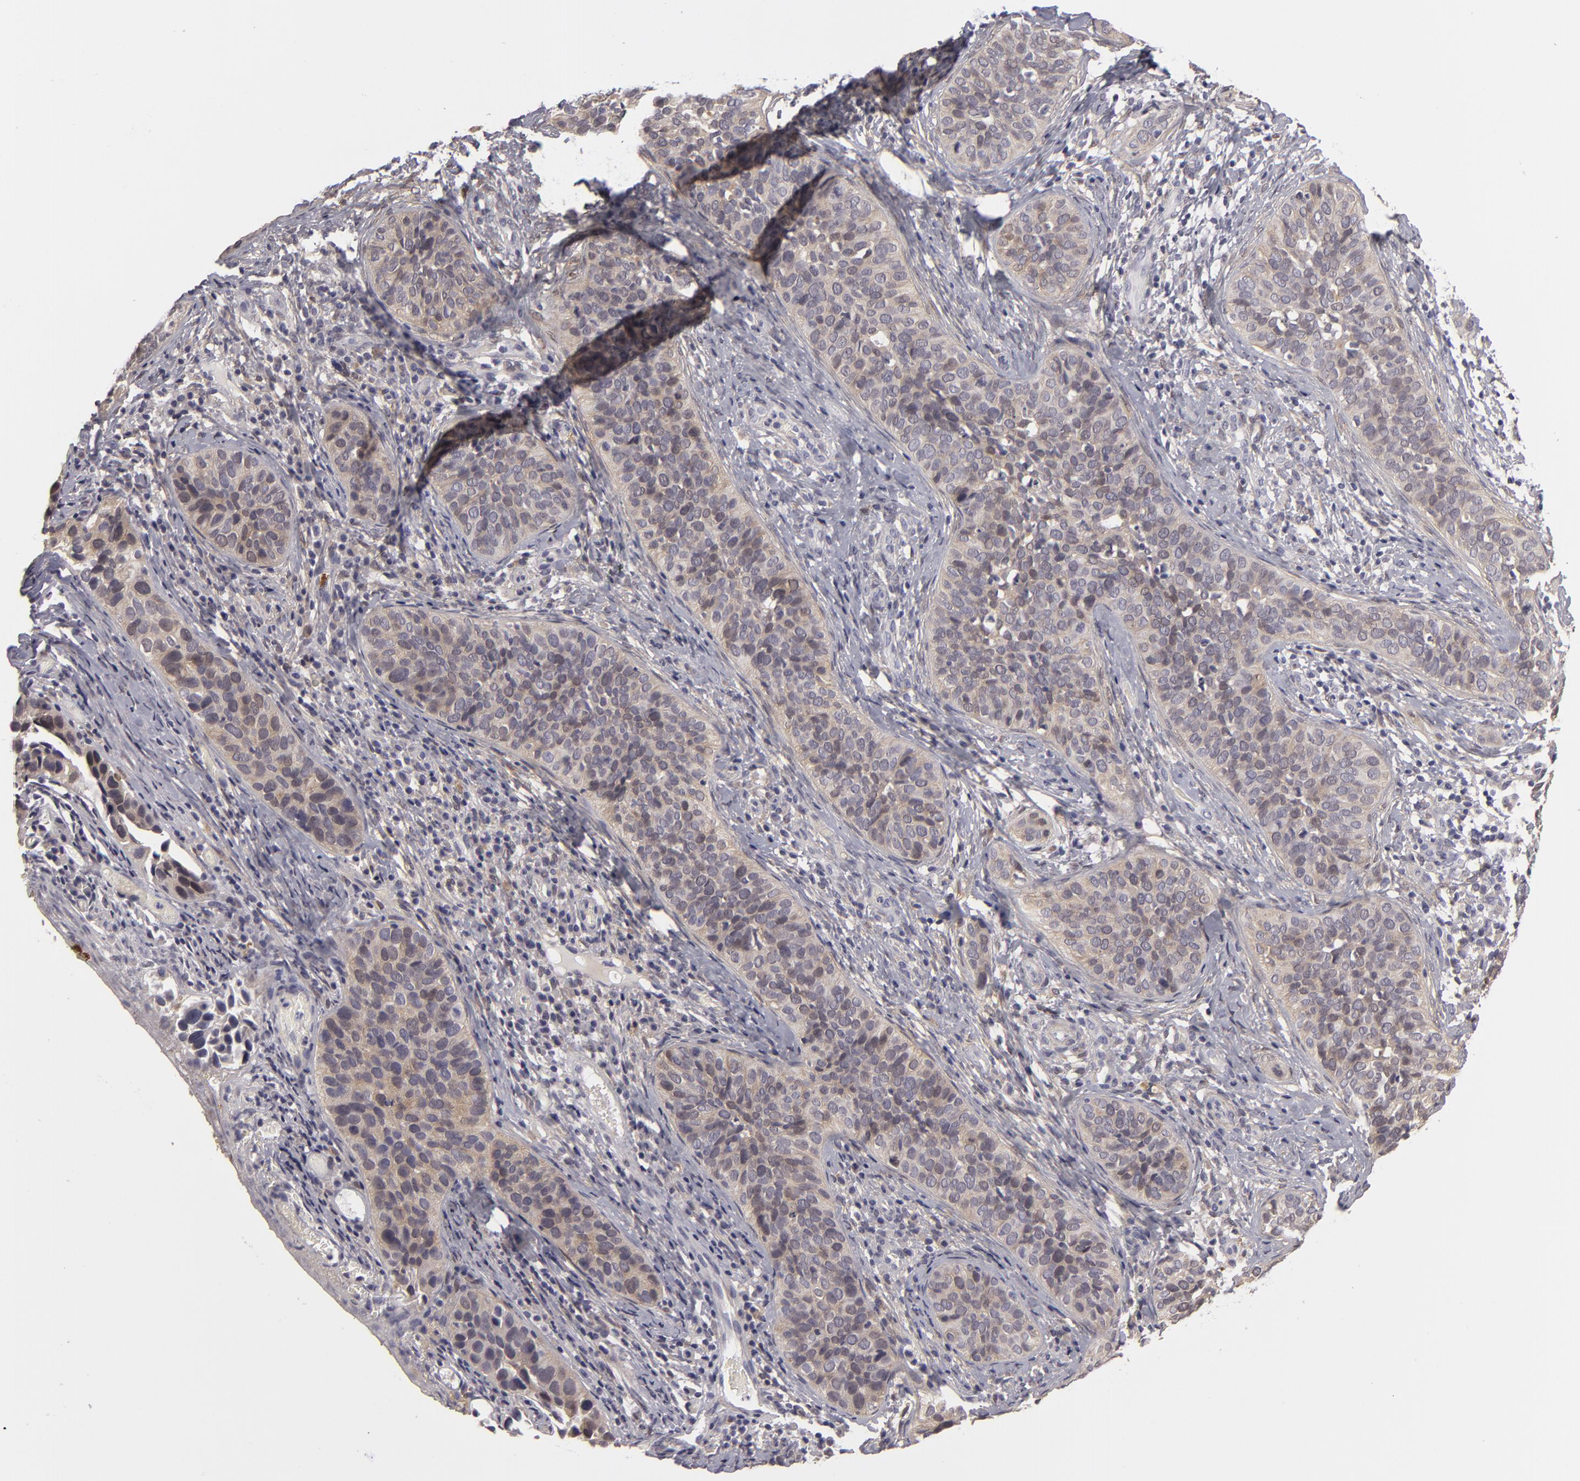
{"staining": {"intensity": "weak", "quantity": "25%-75%", "location": "nuclear"}, "tissue": "cervical cancer", "cell_type": "Tumor cells", "image_type": "cancer", "snomed": [{"axis": "morphology", "description": "Squamous cell carcinoma, NOS"}, {"axis": "topography", "description": "Cervix"}], "caption": "Immunohistochemistry micrograph of neoplastic tissue: cervical cancer (squamous cell carcinoma) stained using immunohistochemistry (IHC) displays low levels of weak protein expression localized specifically in the nuclear of tumor cells, appearing as a nuclear brown color.", "gene": "EFS", "patient": {"sex": "female", "age": 31}}